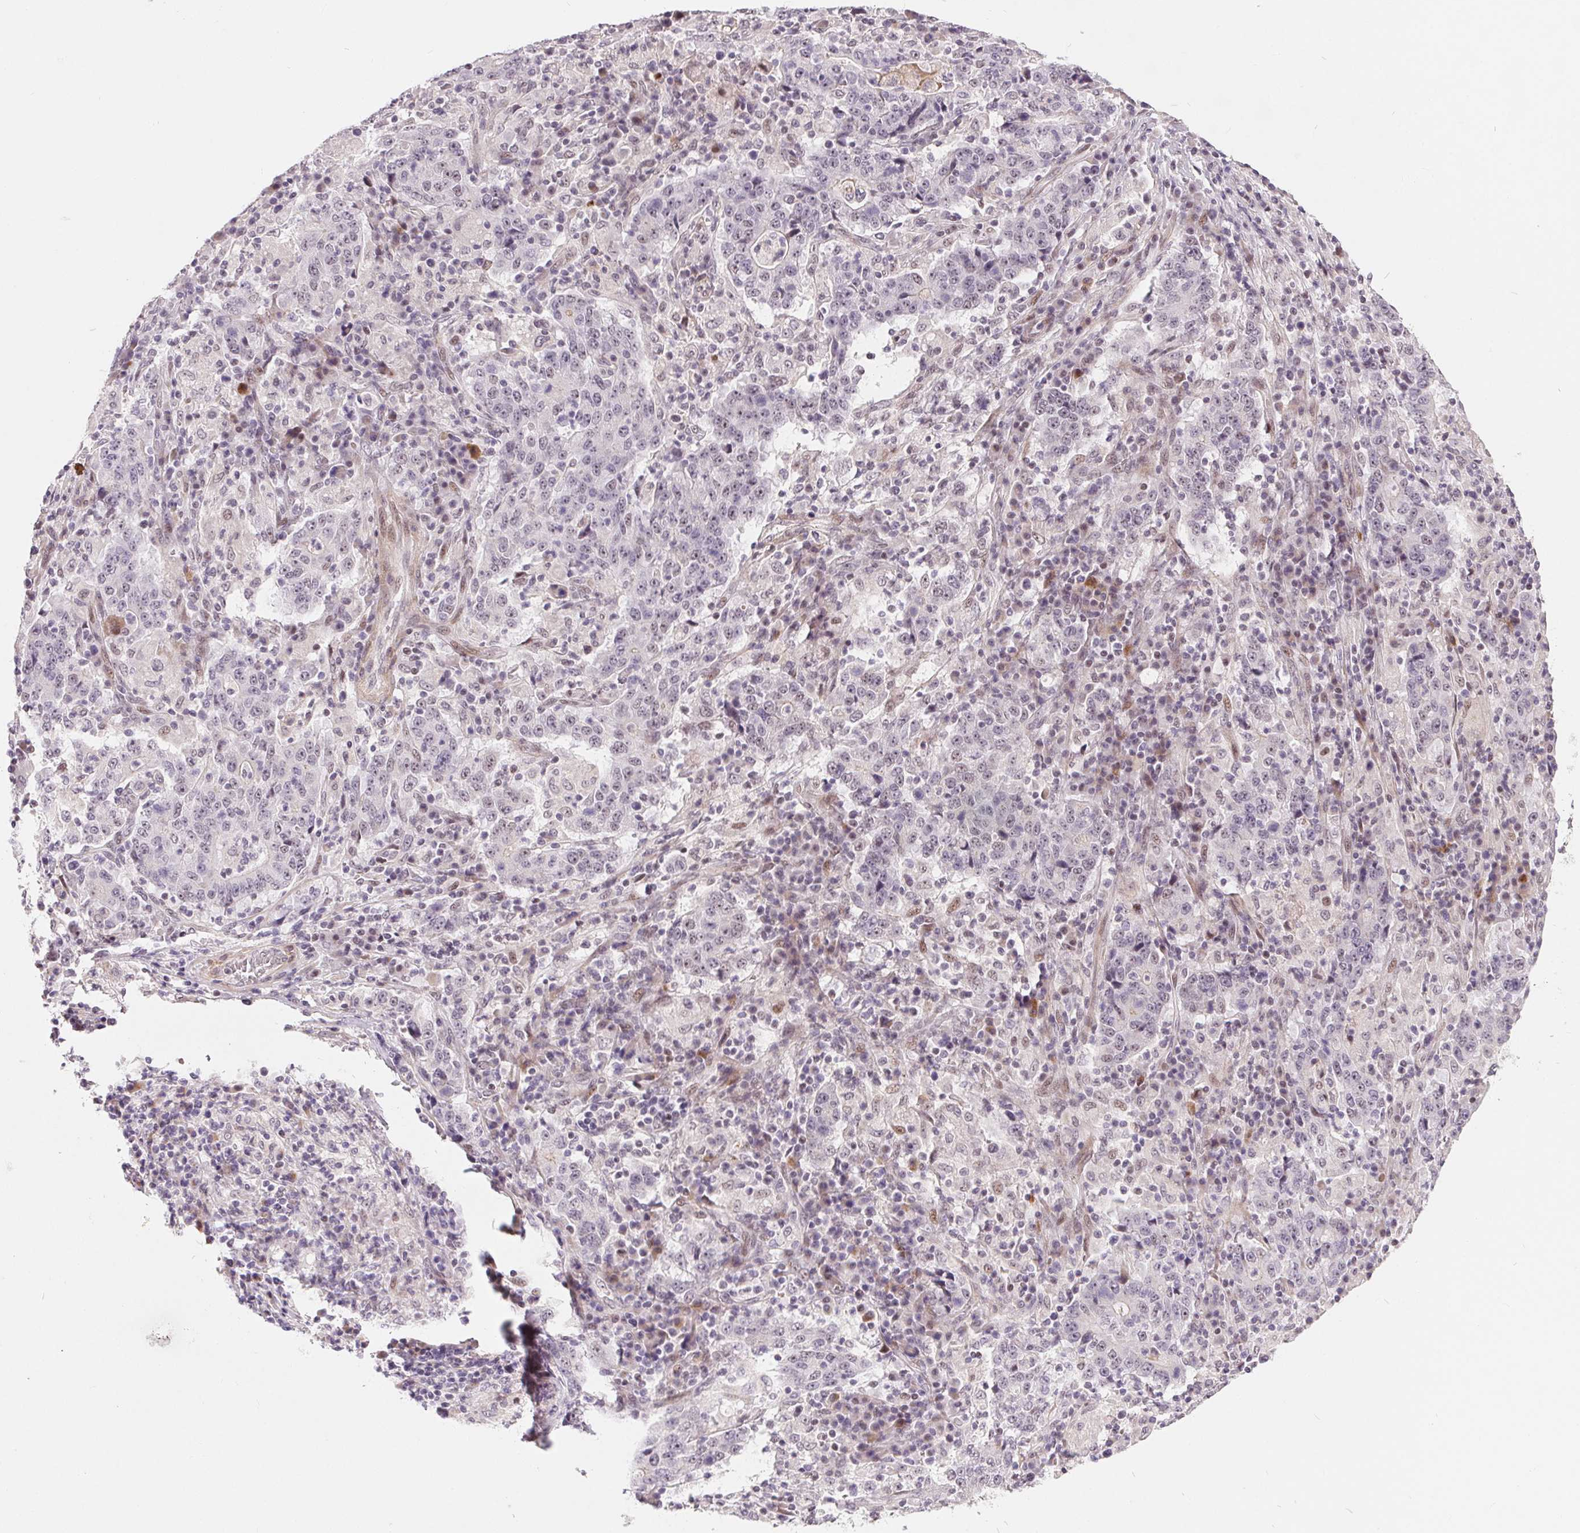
{"staining": {"intensity": "weak", "quantity": "<25%", "location": "nuclear"}, "tissue": "stomach cancer", "cell_type": "Tumor cells", "image_type": "cancer", "snomed": [{"axis": "morphology", "description": "Normal tissue, NOS"}, {"axis": "morphology", "description": "Adenocarcinoma, NOS"}, {"axis": "topography", "description": "Stomach, upper"}, {"axis": "topography", "description": "Stomach"}], "caption": "High power microscopy histopathology image of an immunohistochemistry (IHC) photomicrograph of stomach cancer, revealing no significant expression in tumor cells. (DAB (3,3'-diaminobenzidine) IHC with hematoxylin counter stain).", "gene": "NRG2", "patient": {"sex": "male", "age": 59}}